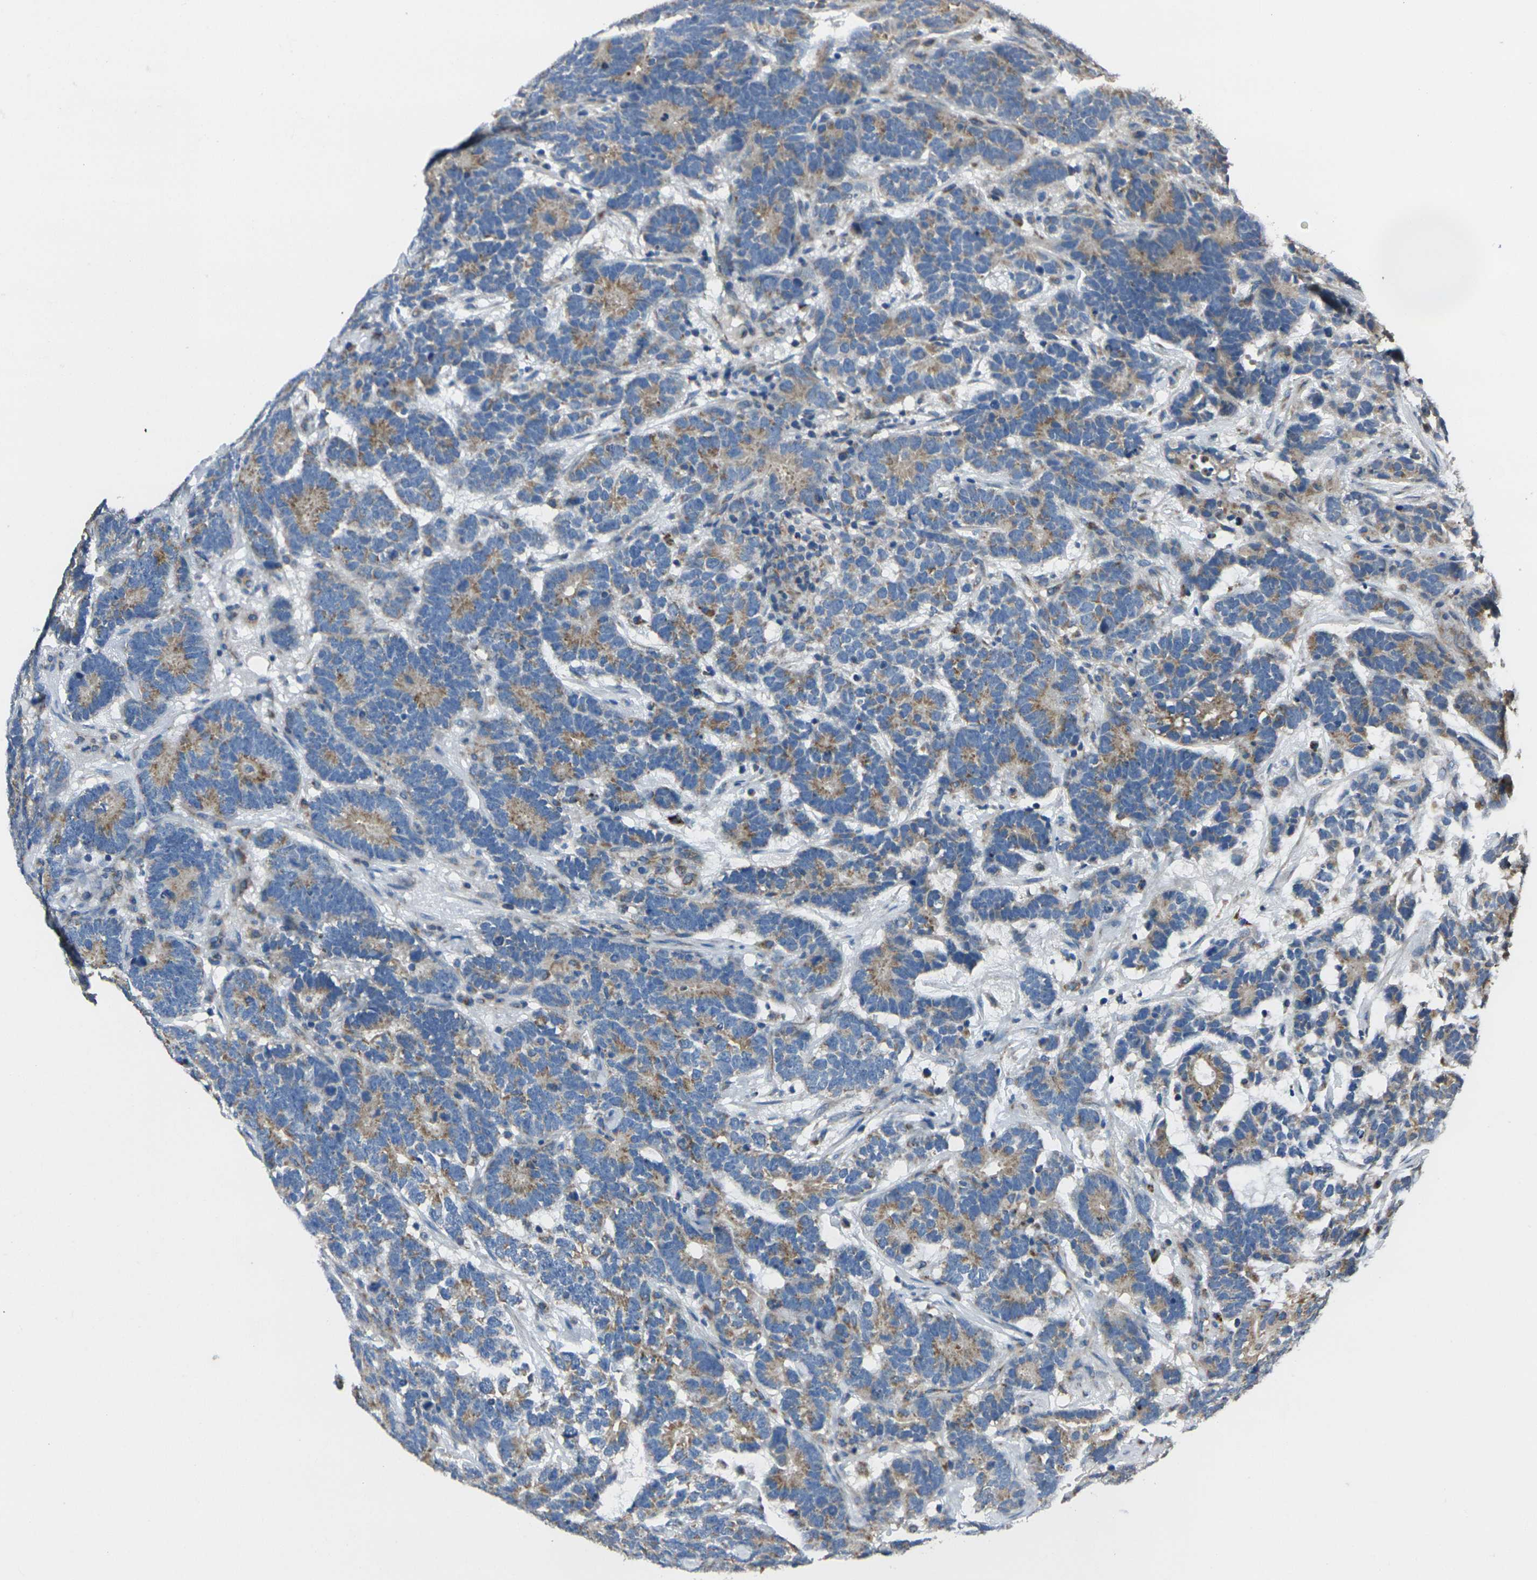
{"staining": {"intensity": "moderate", "quantity": ">75%", "location": "cytoplasmic/membranous"}, "tissue": "testis cancer", "cell_type": "Tumor cells", "image_type": "cancer", "snomed": [{"axis": "morphology", "description": "Carcinoma, Embryonal, NOS"}, {"axis": "topography", "description": "Testis"}], "caption": "Tumor cells demonstrate medium levels of moderate cytoplasmic/membranous staining in approximately >75% of cells in testis cancer.", "gene": "TMEM120B", "patient": {"sex": "male", "age": 26}}